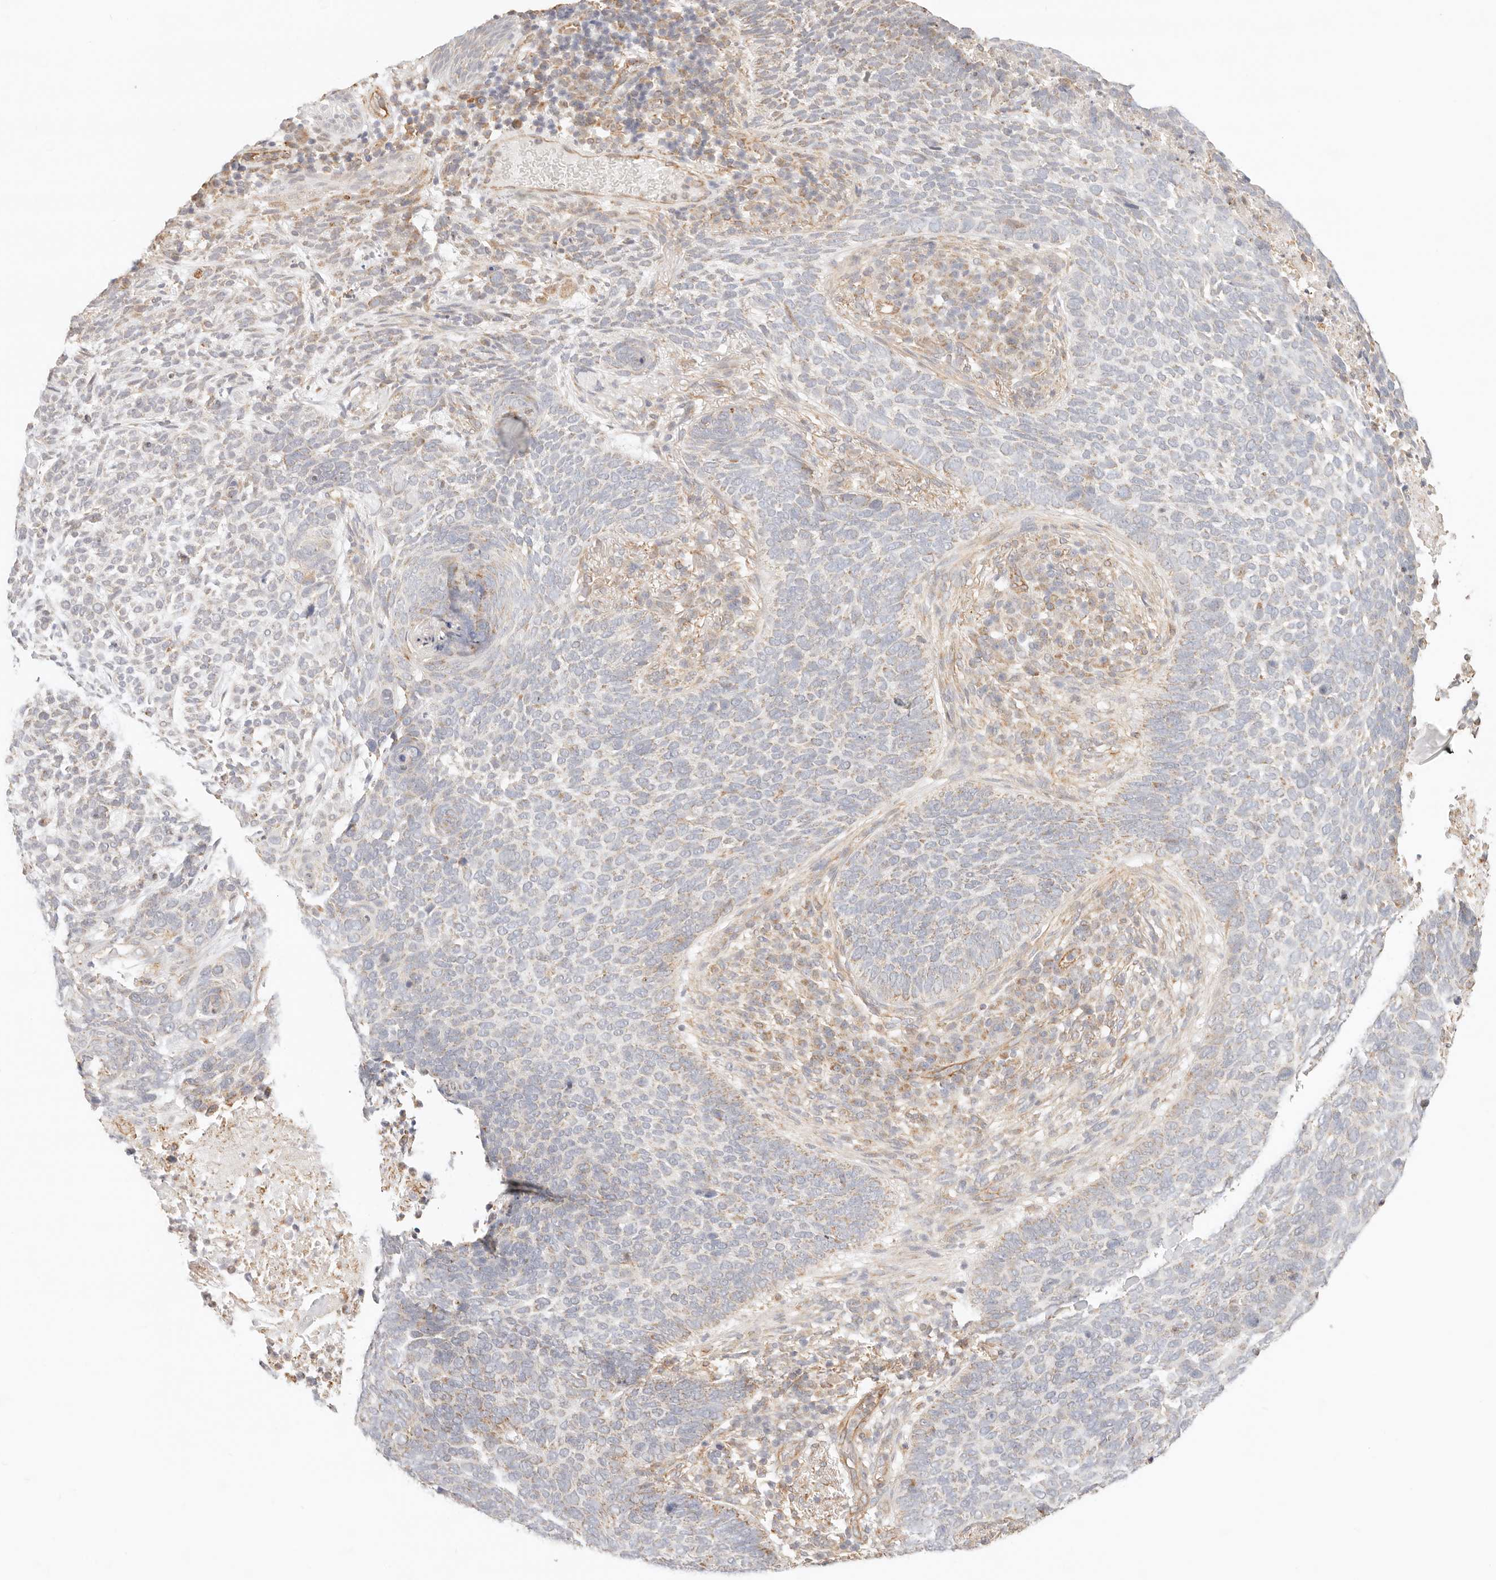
{"staining": {"intensity": "weak", "quantity": "25%-75%", "location": "cytoplasmic/membranous"}, "tissue": "skin cancer", "cell_type": "Tumor cells", "image_type": "cancer", "snomed": [{"axis": "morphology", "description": "Basal cell carcinoma"}, {"axis": "topography", "description": "Skin"}], "caption": "This image reveals IHC staining of skin cancer (basal cell carcinoma), with low weak cytoplasmic/membranous staining in about 25%-75% of tumor cells.", "gene": "ZC3H11A", "patient": {"sex": "female", "age": 64}}